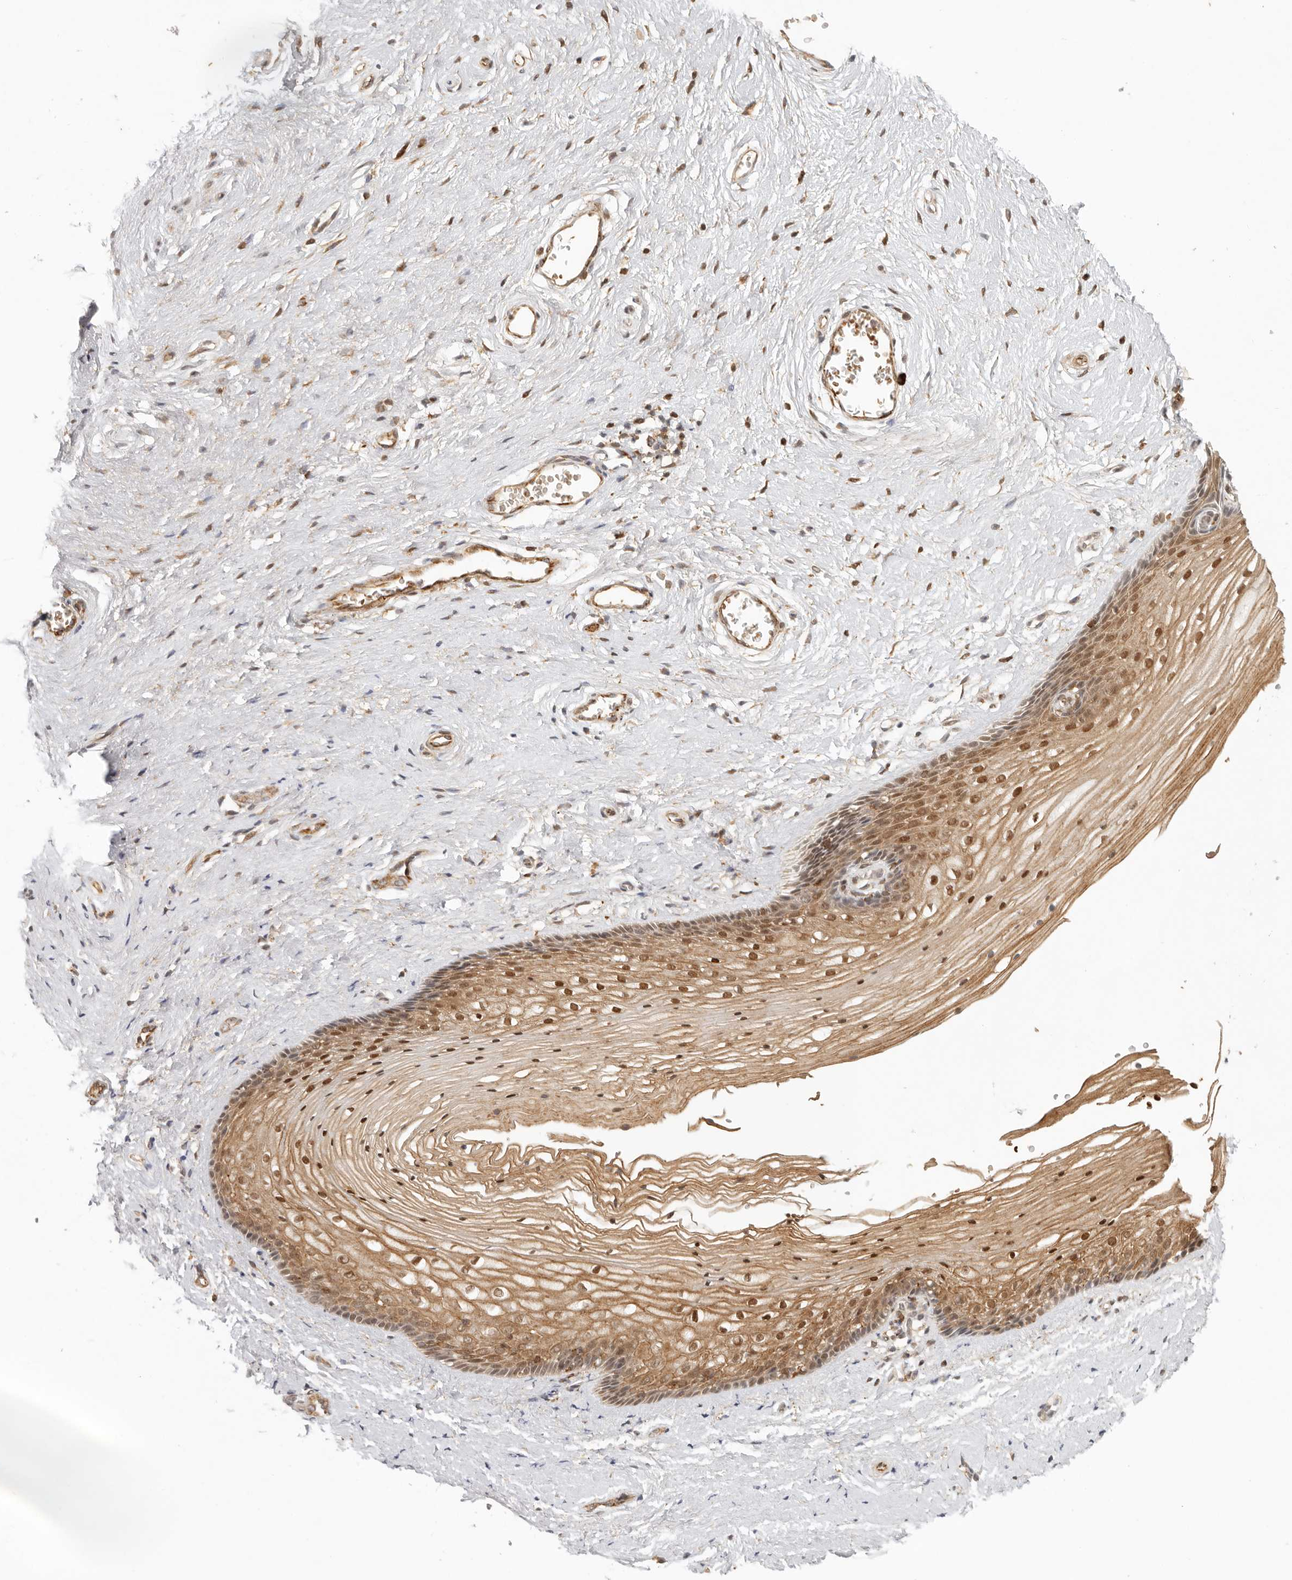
{"staining": {"intensity": "strong", "quantity": ">75%", "location": "cytoplasmic/membranous,nuclear"}, "tissue": "vagina", "cell_type": "Squamous epithelial cells", "image_type": "normal", "snomed": [{"axis": "morphology", "description": "Normal tissue, NOS"}, {"axis": "topography", "description": "Vagina"}], "caption": "A brown stain labels strong cytoplasmic/membranous,nuclear expression of a protein in squamous epithelial cells of benign vagina. (DAB IHC, brown staining for protein, blue staining for nuclei).", "gene": "AHDC1", "patient": {"sex": "female", "age": 46}}